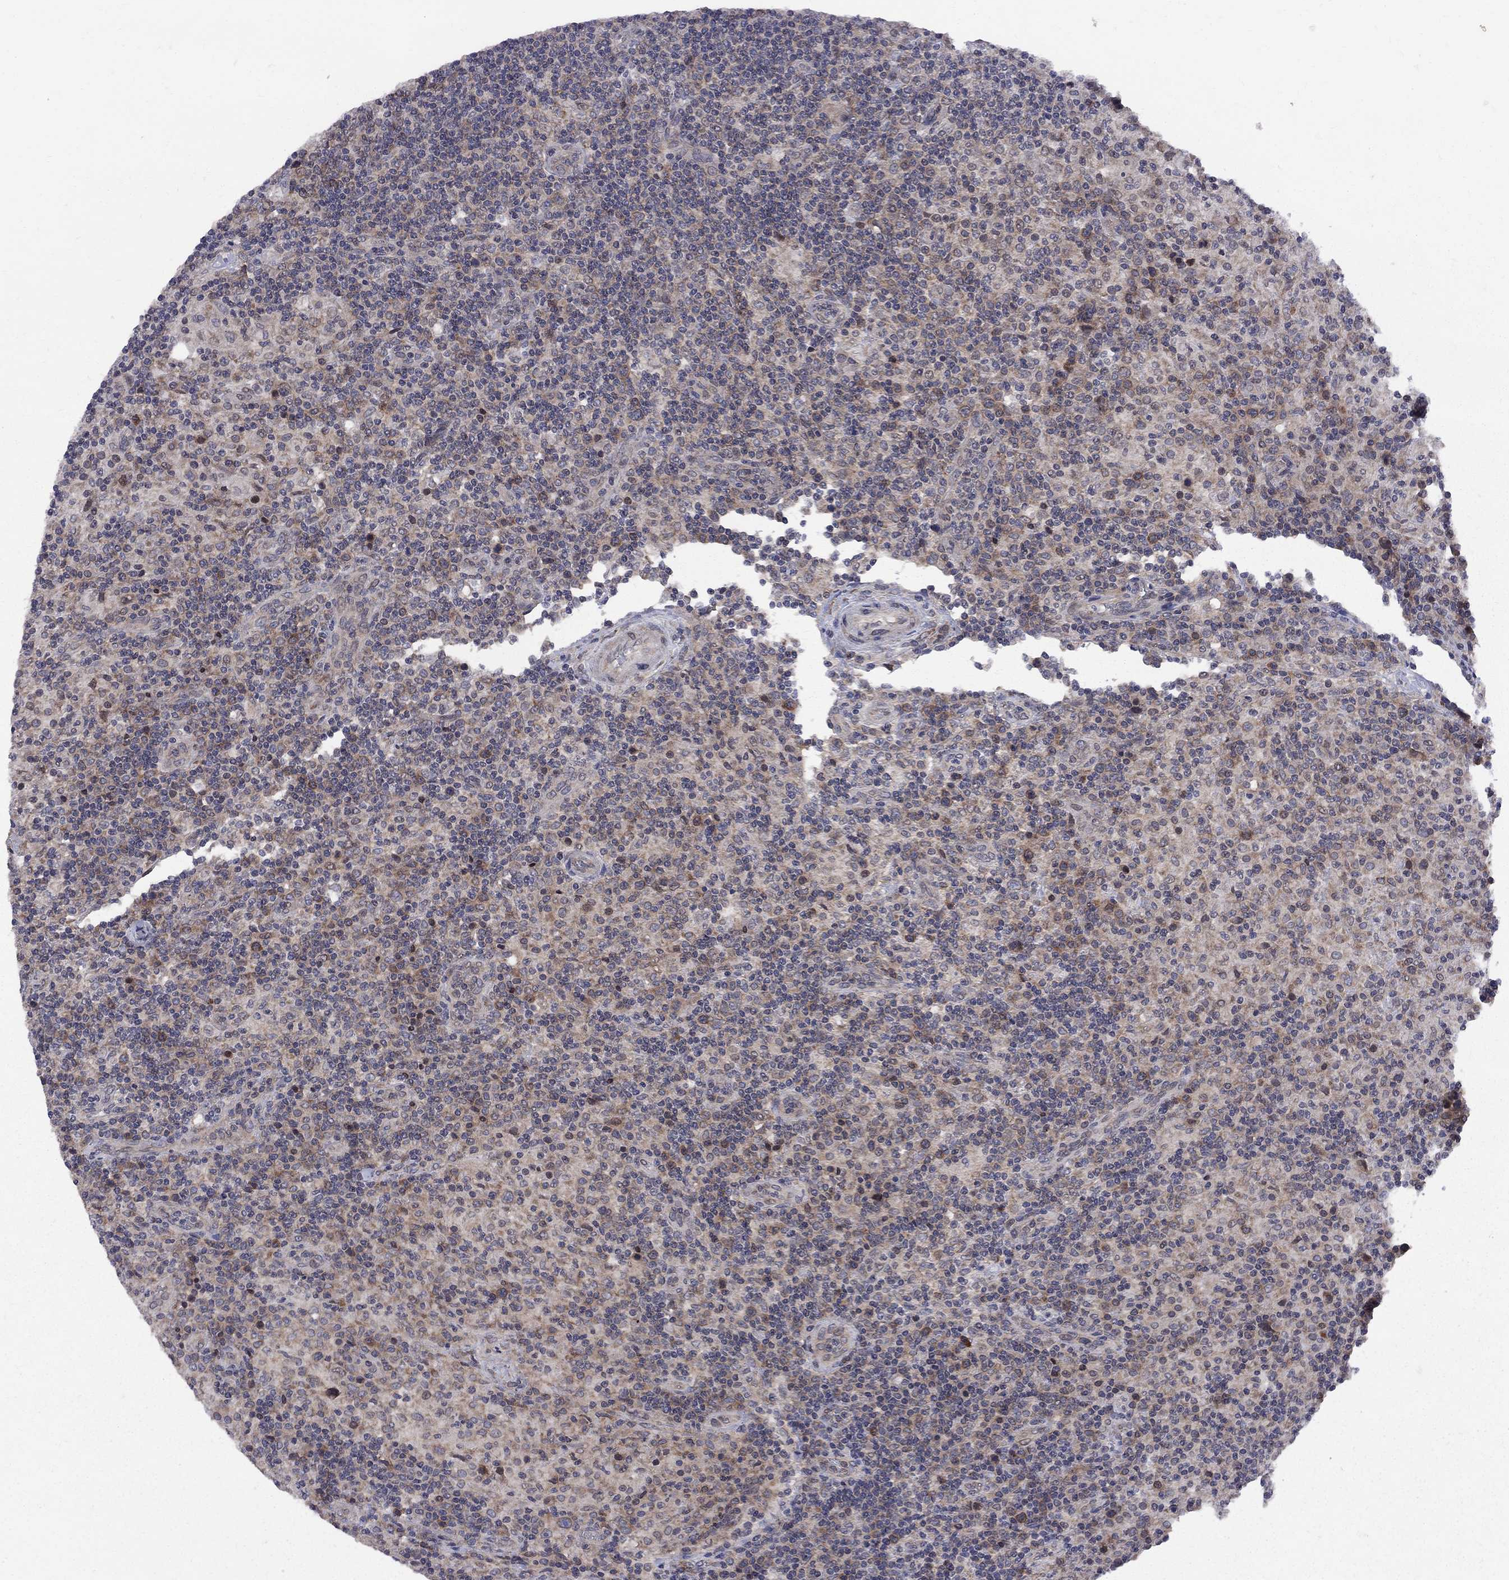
{"staining": {"intensity": "negative", "quantity": "none", "location": "none"}, "tissue": "lymphoma", "cell_type": "Tumor cells", "image_type": "cancer", "snomed": [{"axis": "morphology", "description": "Hodgkin's disease, NOS"}, {"axis": "topography", "description": "Lymph node"}], "caption": "This image is of Hodgkin's disease stained with IHC to label a protein in brown with the nuclei are counter-stained blue. There is no staining in tumor cells.", "gene": "CNOT11", "patient": {"sex": "male", "age": 70}}